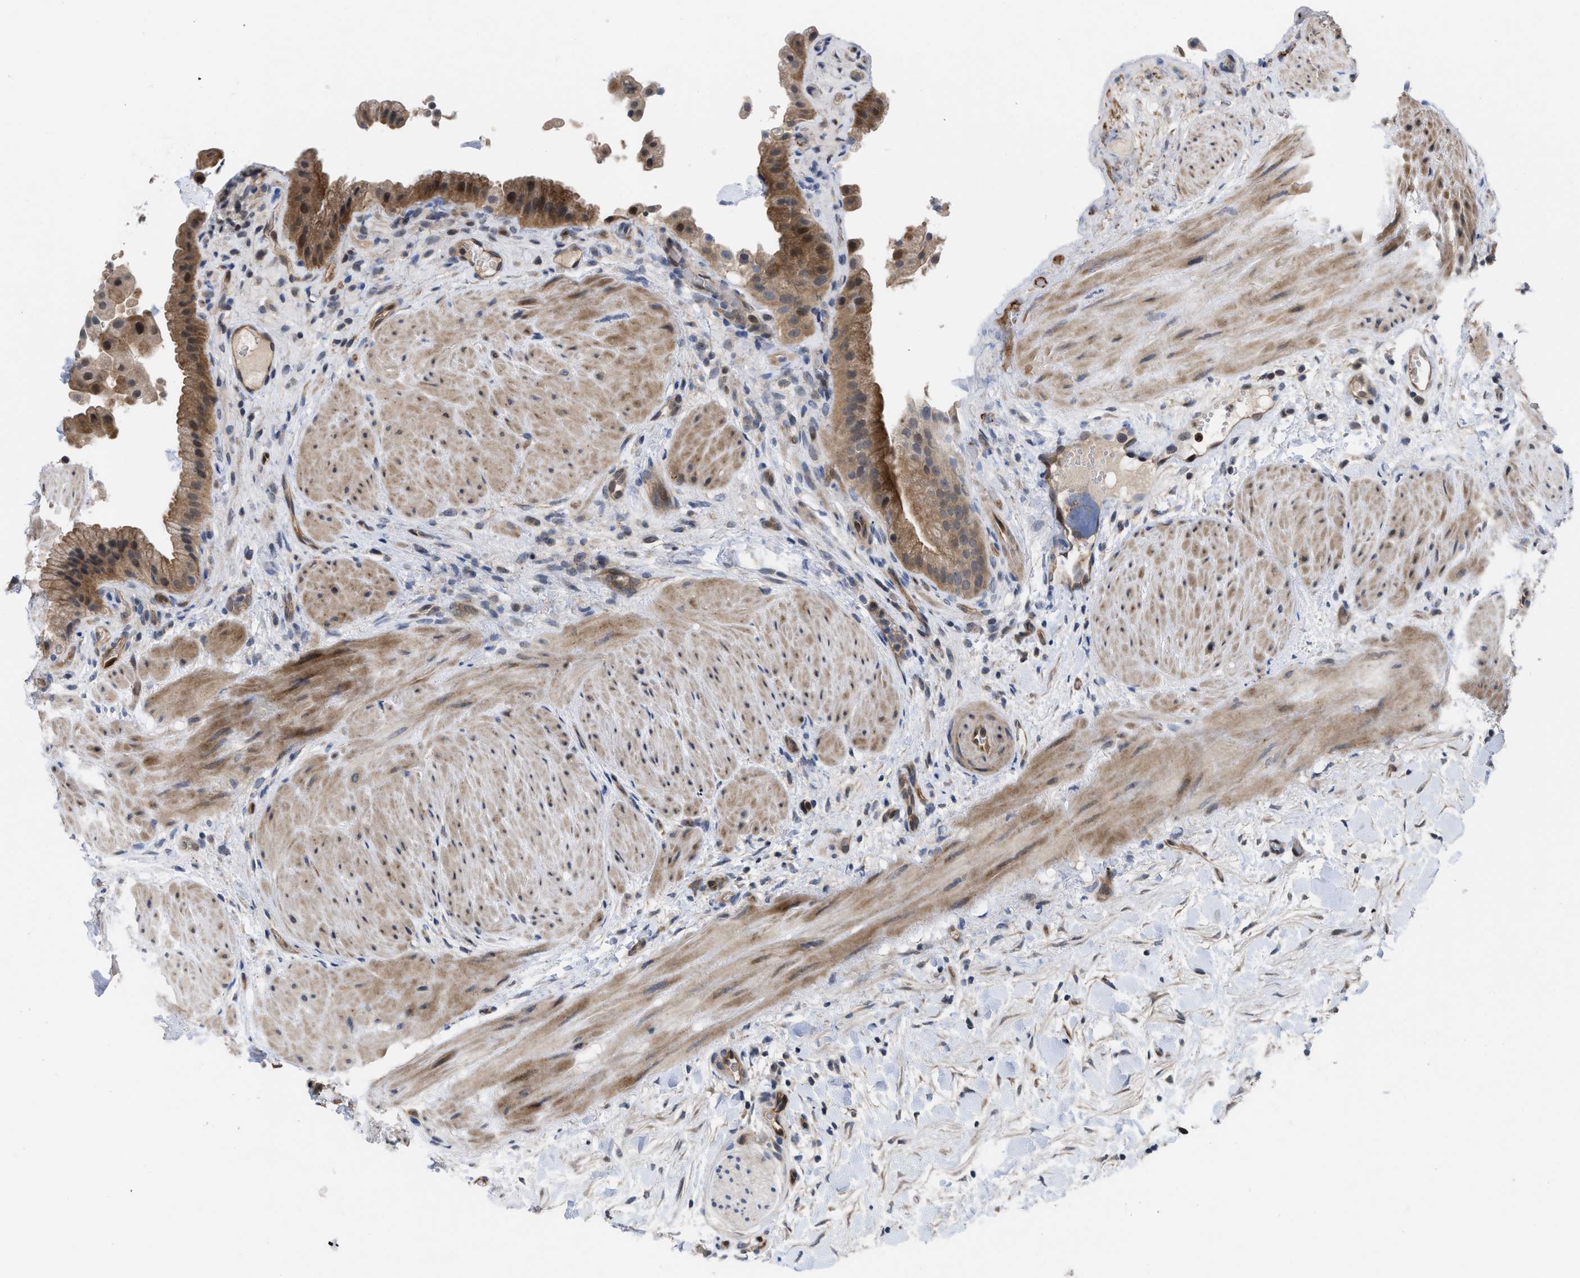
{"staining": {"intensity": "moderate", "quantity": ">75%", "location": "cytoplasmic/membranous"}, "tissue": "gallbladder", "cell_type": "Glandular cells", "image_type": "normal", "snomed": [{"axis": "morphology", "description": "Normal tissue, NOS"}, {"axis": "topography", "description": "Gallbladder"}], "caption": "Gallbladder stained for a protein reveals moderate cytoplasmic/membranous positivity in glandular cells. (Brightfield microscopy of DAB IHC at high magnification).", "gene": "LDAF1", "patient": {"sex": "male", "age": 49}}